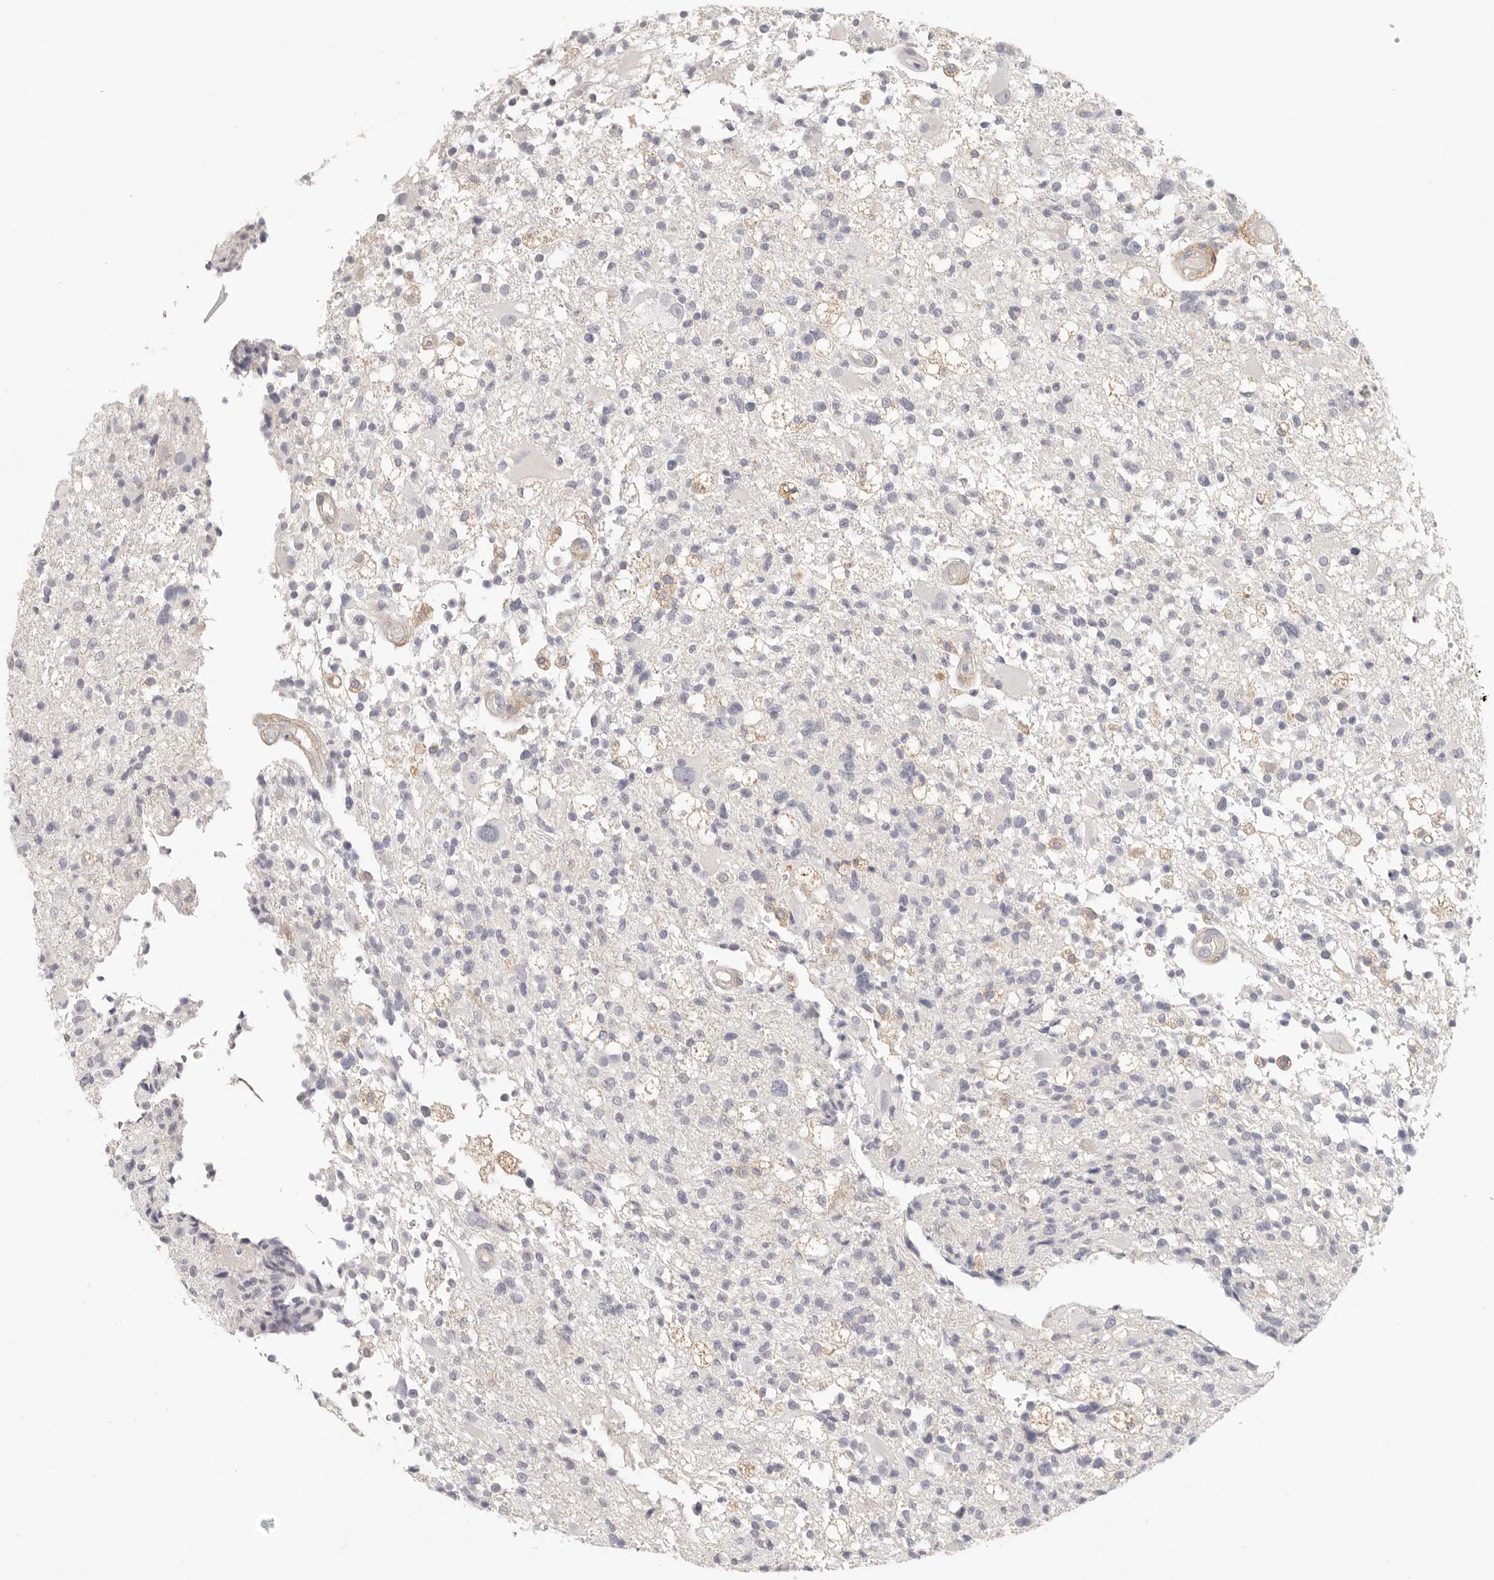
{"staining": {"intensity": "negative", "quantity": "none", "location": "none"}, "tissue": "glioma", "cell_type": "Tumor cells", "image_type": "cancer", "snomed": [{"axis": "morphology", "description": "Glioma, malignant, High grade"}, {"axis": "morphology", "description": "Glioblastoma, NOS"}, {"axis": "topography", "description": "Brain"}], "caption": "The image reveals no staining of tumor cells in glioma.", "gene": "ANXA9", "patient": {"sex": "male", "age": 60}}